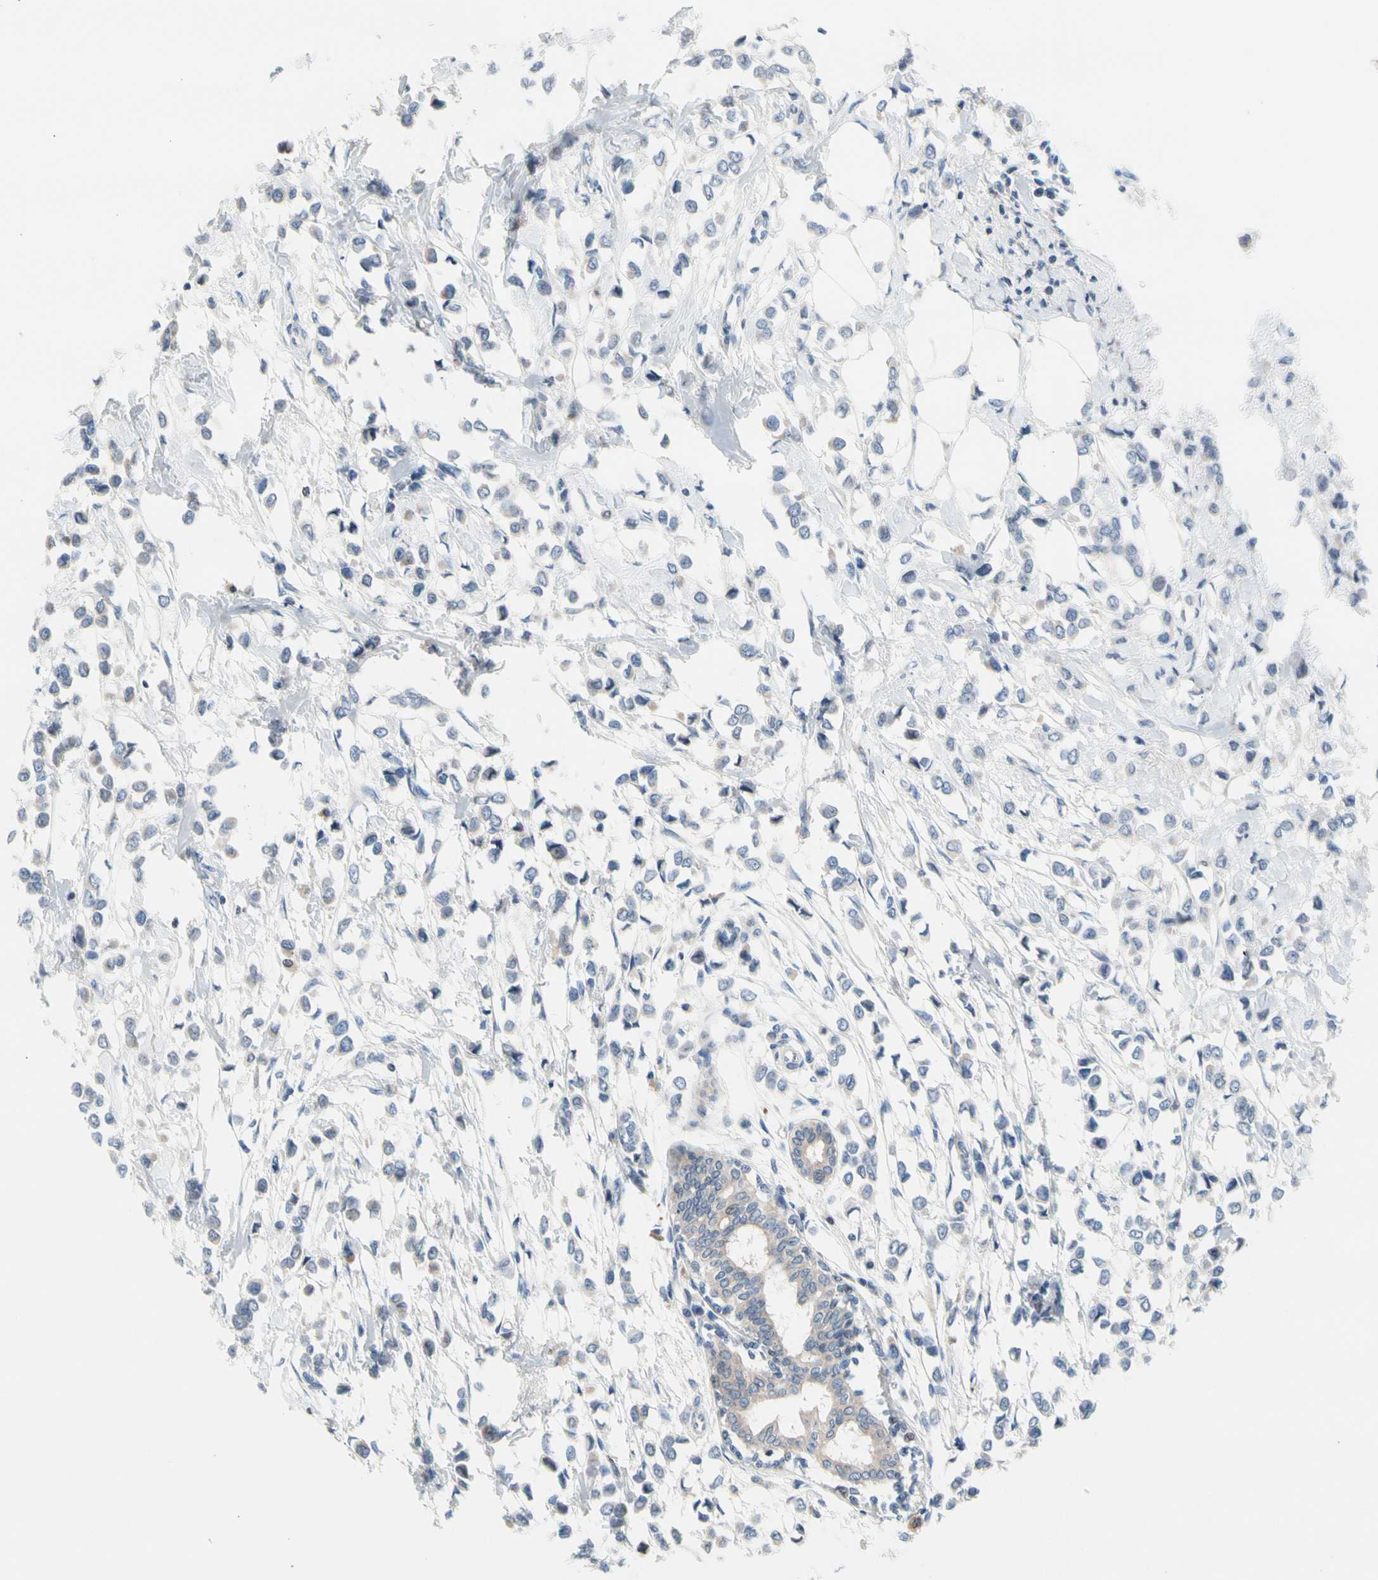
{"staining": {"intensity": "negative", "quantity": "none", "location": "none"}, "tissue": "breast cancer", "cell_type": "Tumor cells", "image_type": "cancer", "snomed": [{"axis": "morphology", "description": "Lobular carcinoma"}, {"axis": "topography", "description": "Breast"}], "caption": "Photomicrograph shows no significant protein staining in tumor cells of lobular carcinoma (breast).", "gene": "MAP3K3", "patient": {"sex": "female", "age": 51}}